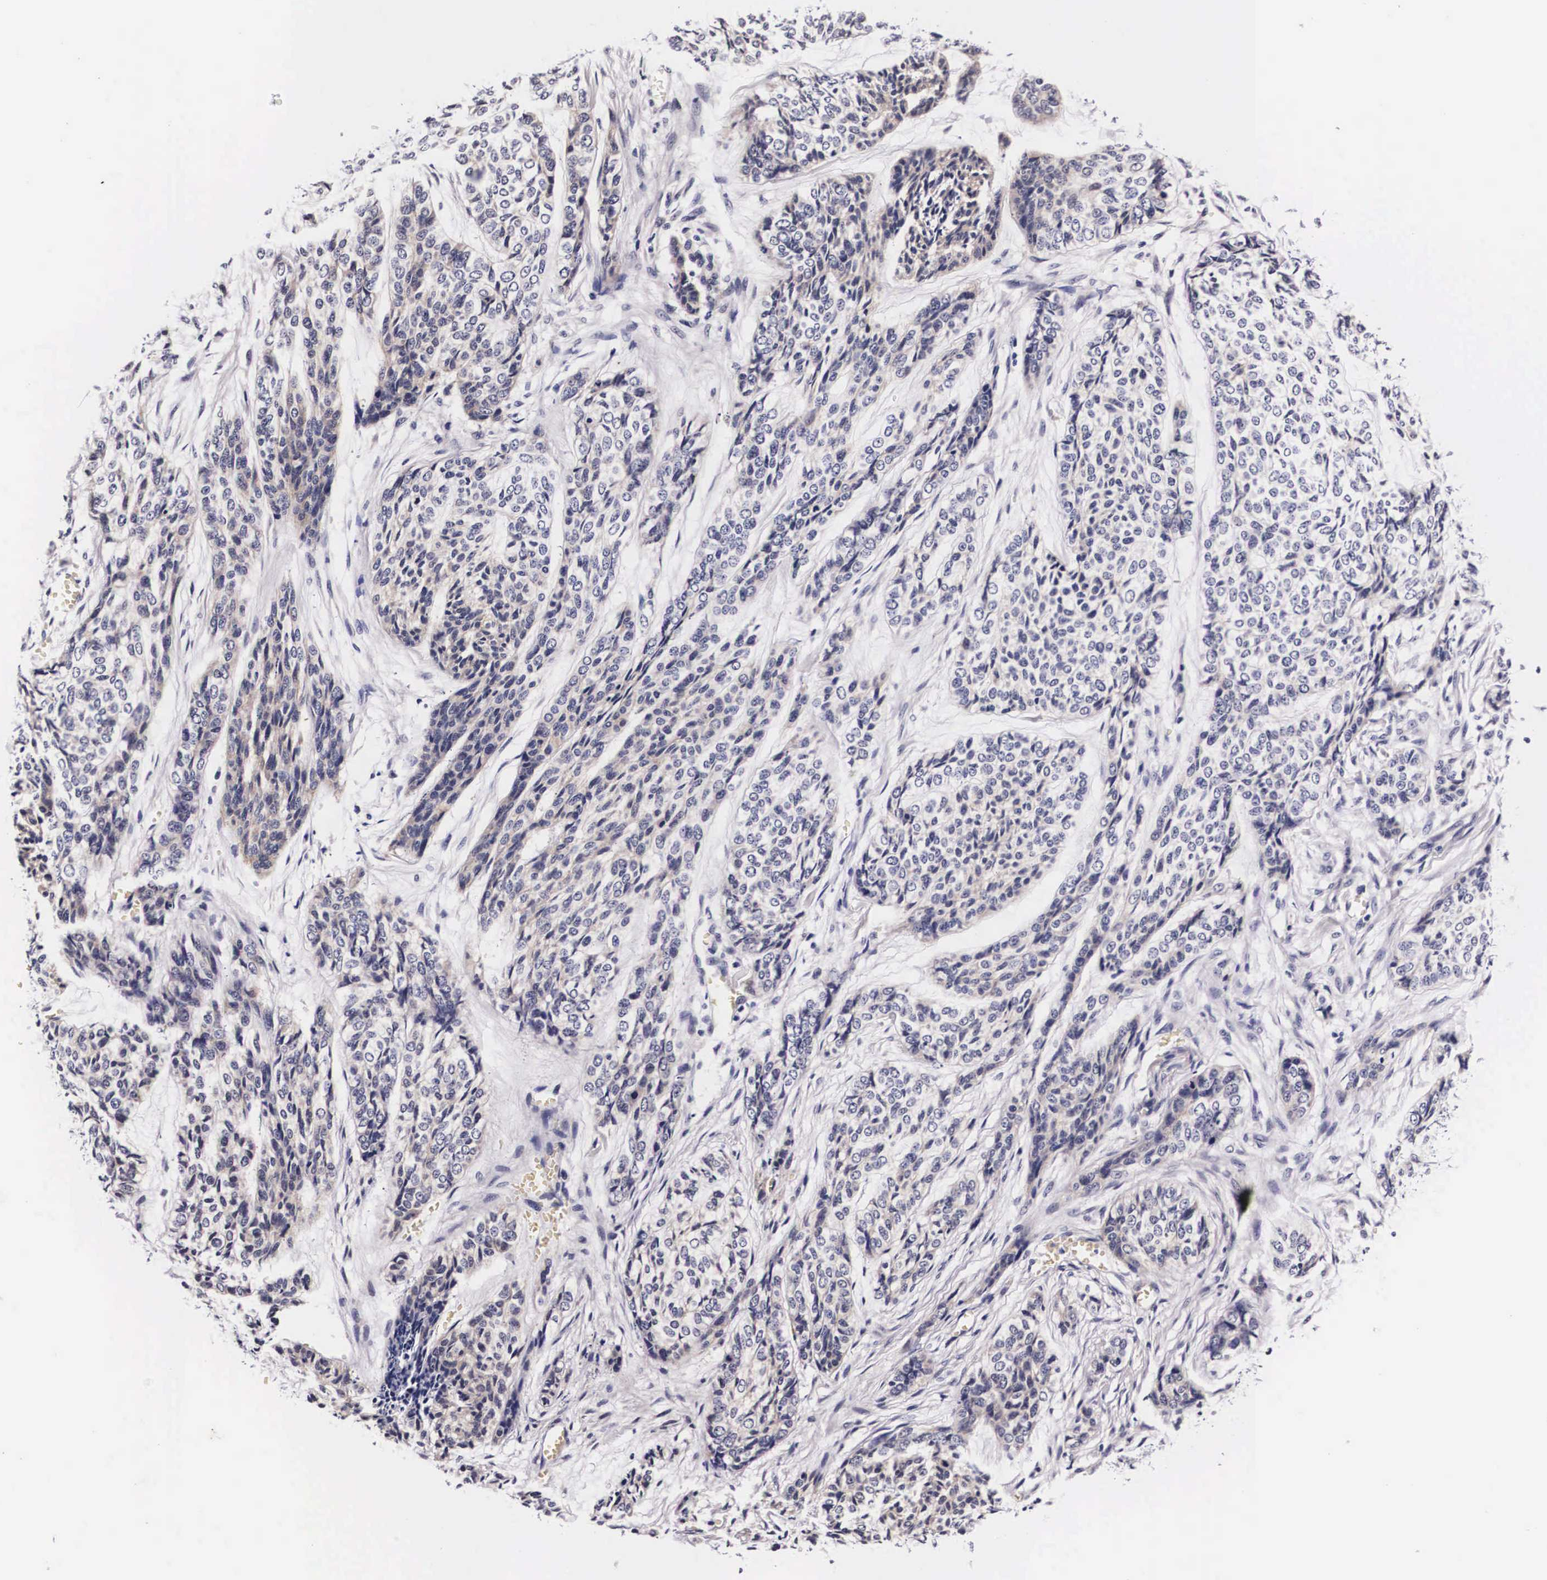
{"staining": {"intensity": "negative", "quantity": "none", "location": "none"}, "tissue": "skin cancer", "cell_type": "Tumor cells", "image_type": "cancer", "snomed": [{"axis": "morphology", "description": "Normal tissue, NOS"}, {"axis": "morphology", "description": "Basal cell carcinoma"}, {"axis": "topography", "description": "Skin"}], "caption": "Immunohistochemical staining of skin cancer reveals no significant expression in tumor cells. (Brightfield microscopy of DAB (3,3'-diaminobenzidine) IHC at high magnification).", "gene": "PHETA2", "patient": {"sex": "female", "age": 65}}